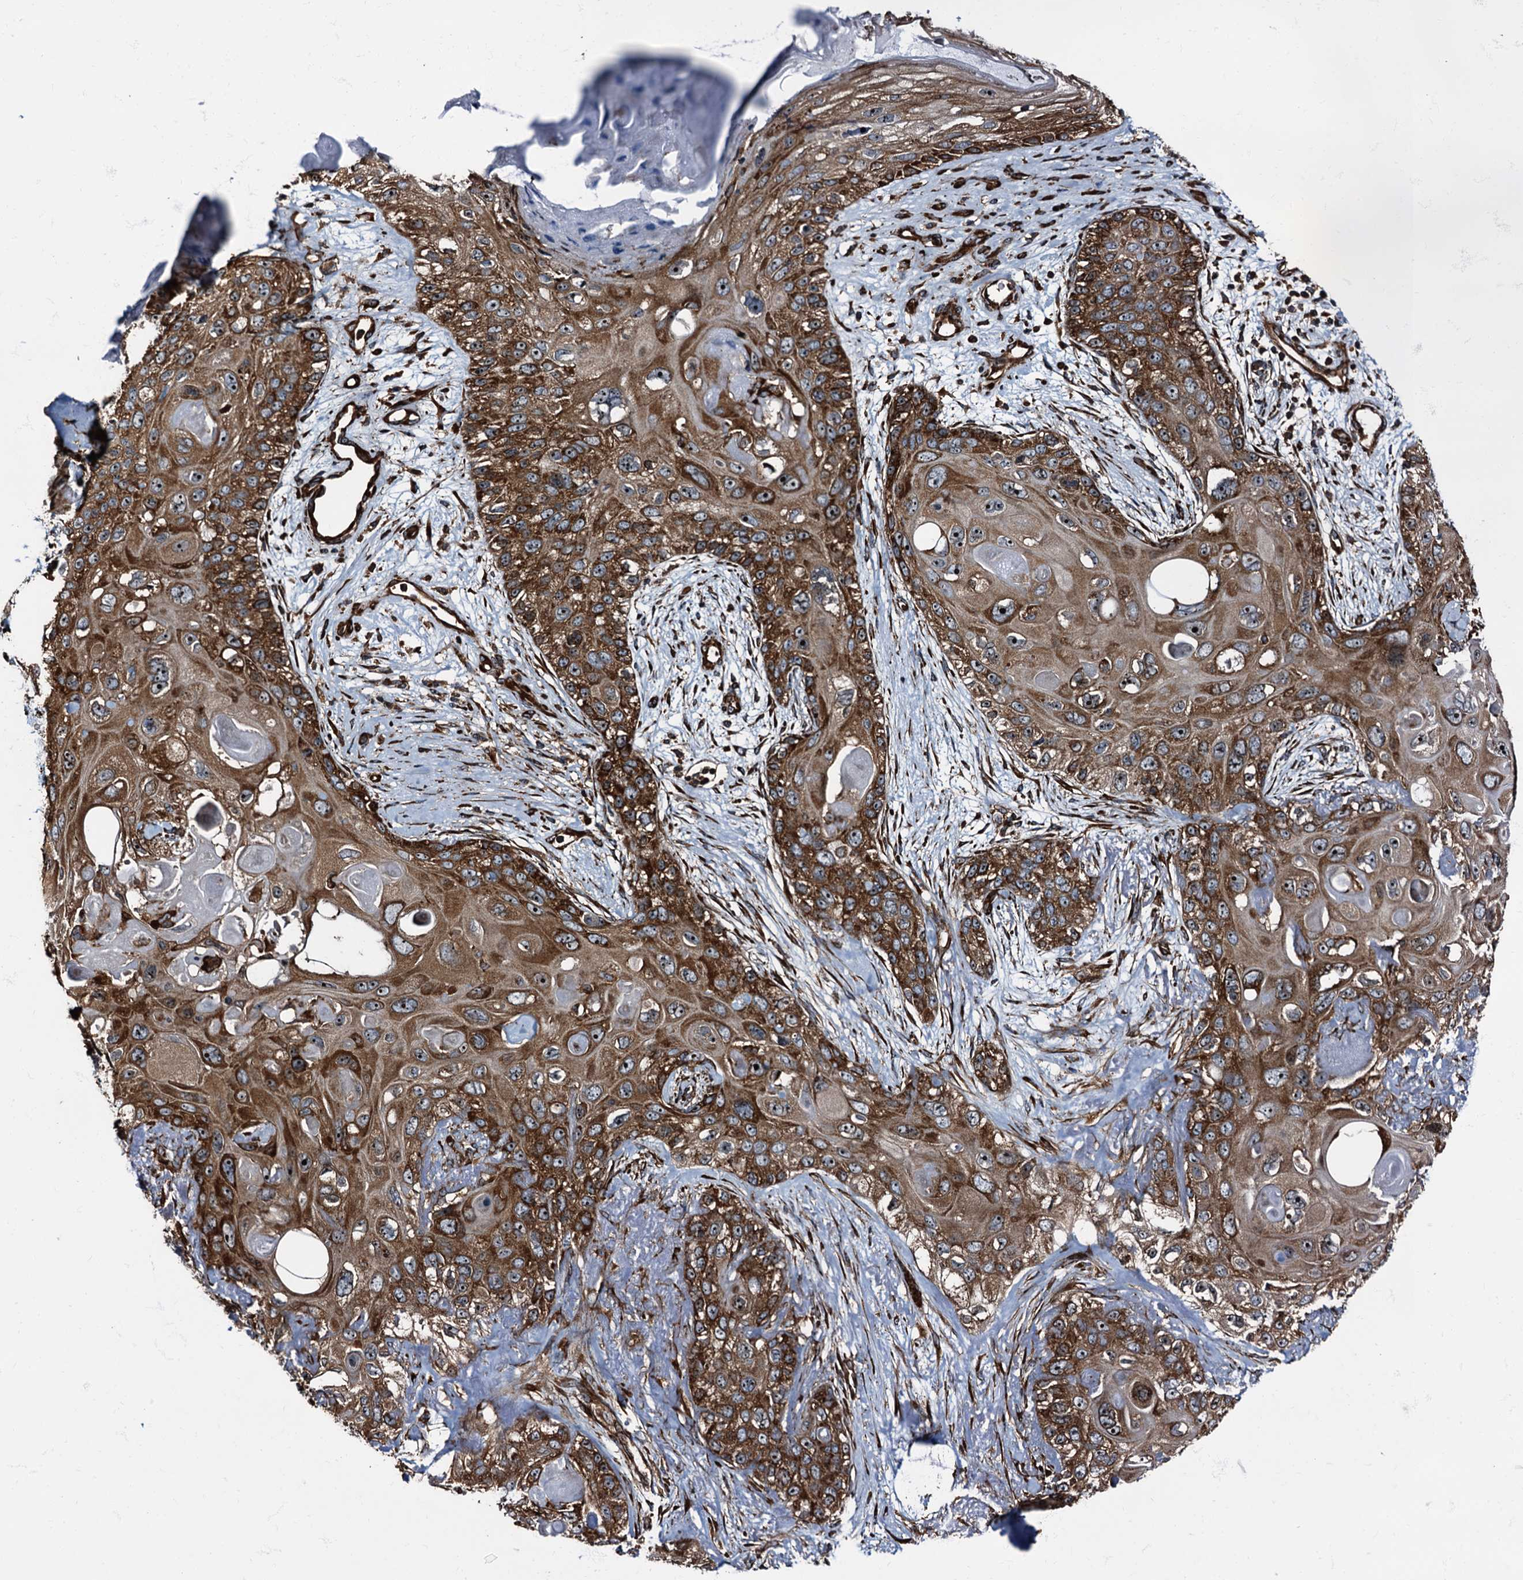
{"staining": {"intensity": "moderate", "quantity": ">75%", "location": "cytoplasmic/membranous"}, "tissue": "skin cancer", "cell_type": "Tumor cells", "image_type": "cancer", "snomed": [{"axis": "morphology", "description": "Normal tissue, NOS"}, {"axis": "morphology", "description": "Squamous cell carcinoma, NOS"}, {"axis": "topography", "description": "Skin"}], "caption": "The histopathology image exhibits staining of squamous cell carcinoma (skin), revealing moderate cytoplasmic/membranous protein expression (brown color) within tumor cells.", "gene": "ATP2C1", "patient": {"sex": "male", "age": 72}}